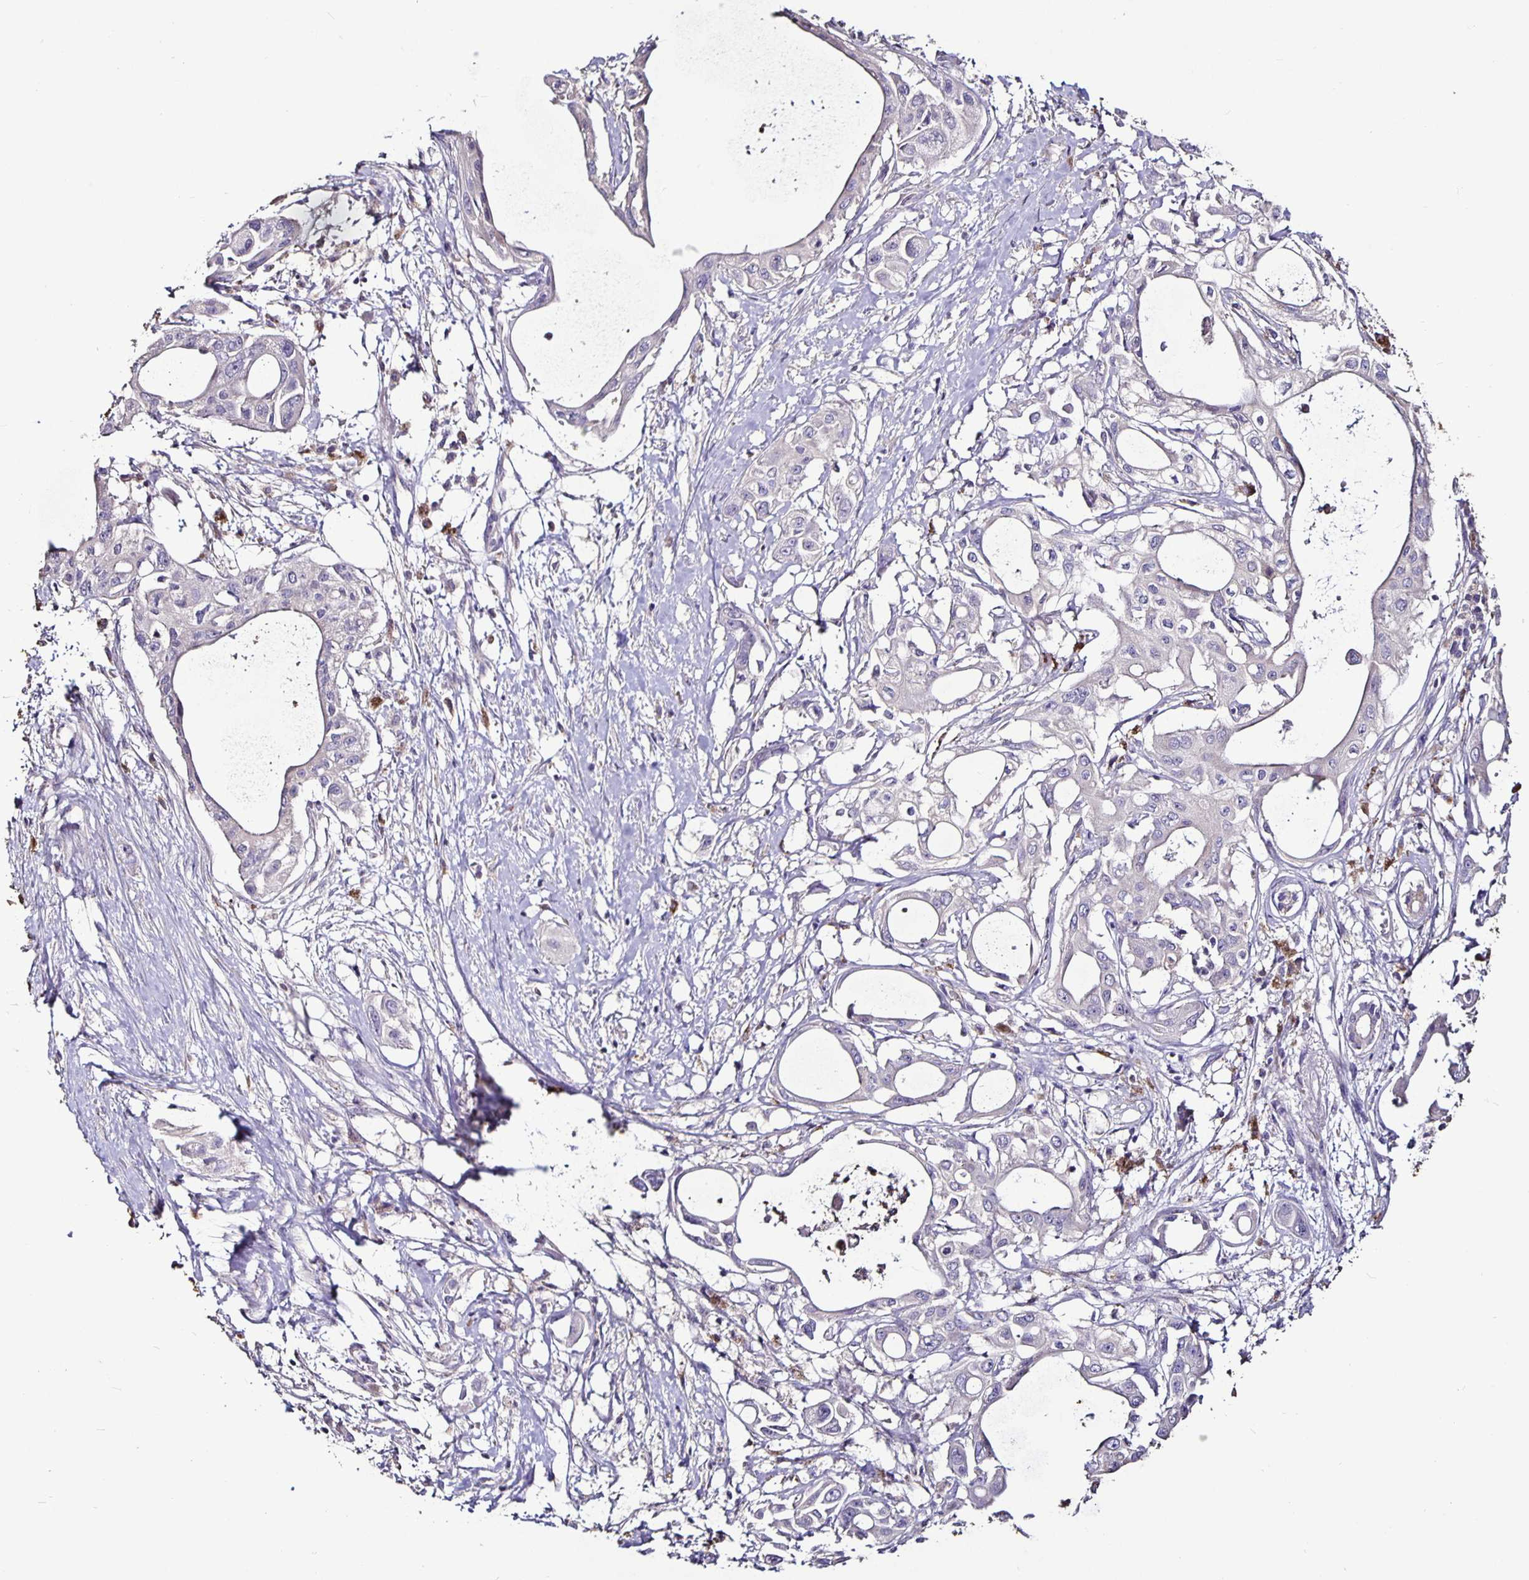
{"staining": {"intensity": "negative", "quantity": "none", "location": "none"}, "tissue": "pancreatic cancer", "cell_type": "Tumor cells", "image_type": "cancer", "snomed": [{"axis": "morphology", "description": "Adenocarcinoma, NOS"}, {"axis": "topography", "description": "Pancreas"}], "caption": "Pancreatic adenocarcinoma was stained to show a protein in brown. There is no significant staining in tumor cells. (DAB IHC visualized using brightfield microscopy, high magnification).", "gene": "FCER1A", "patient": {"sex": "female", "age": 68}}